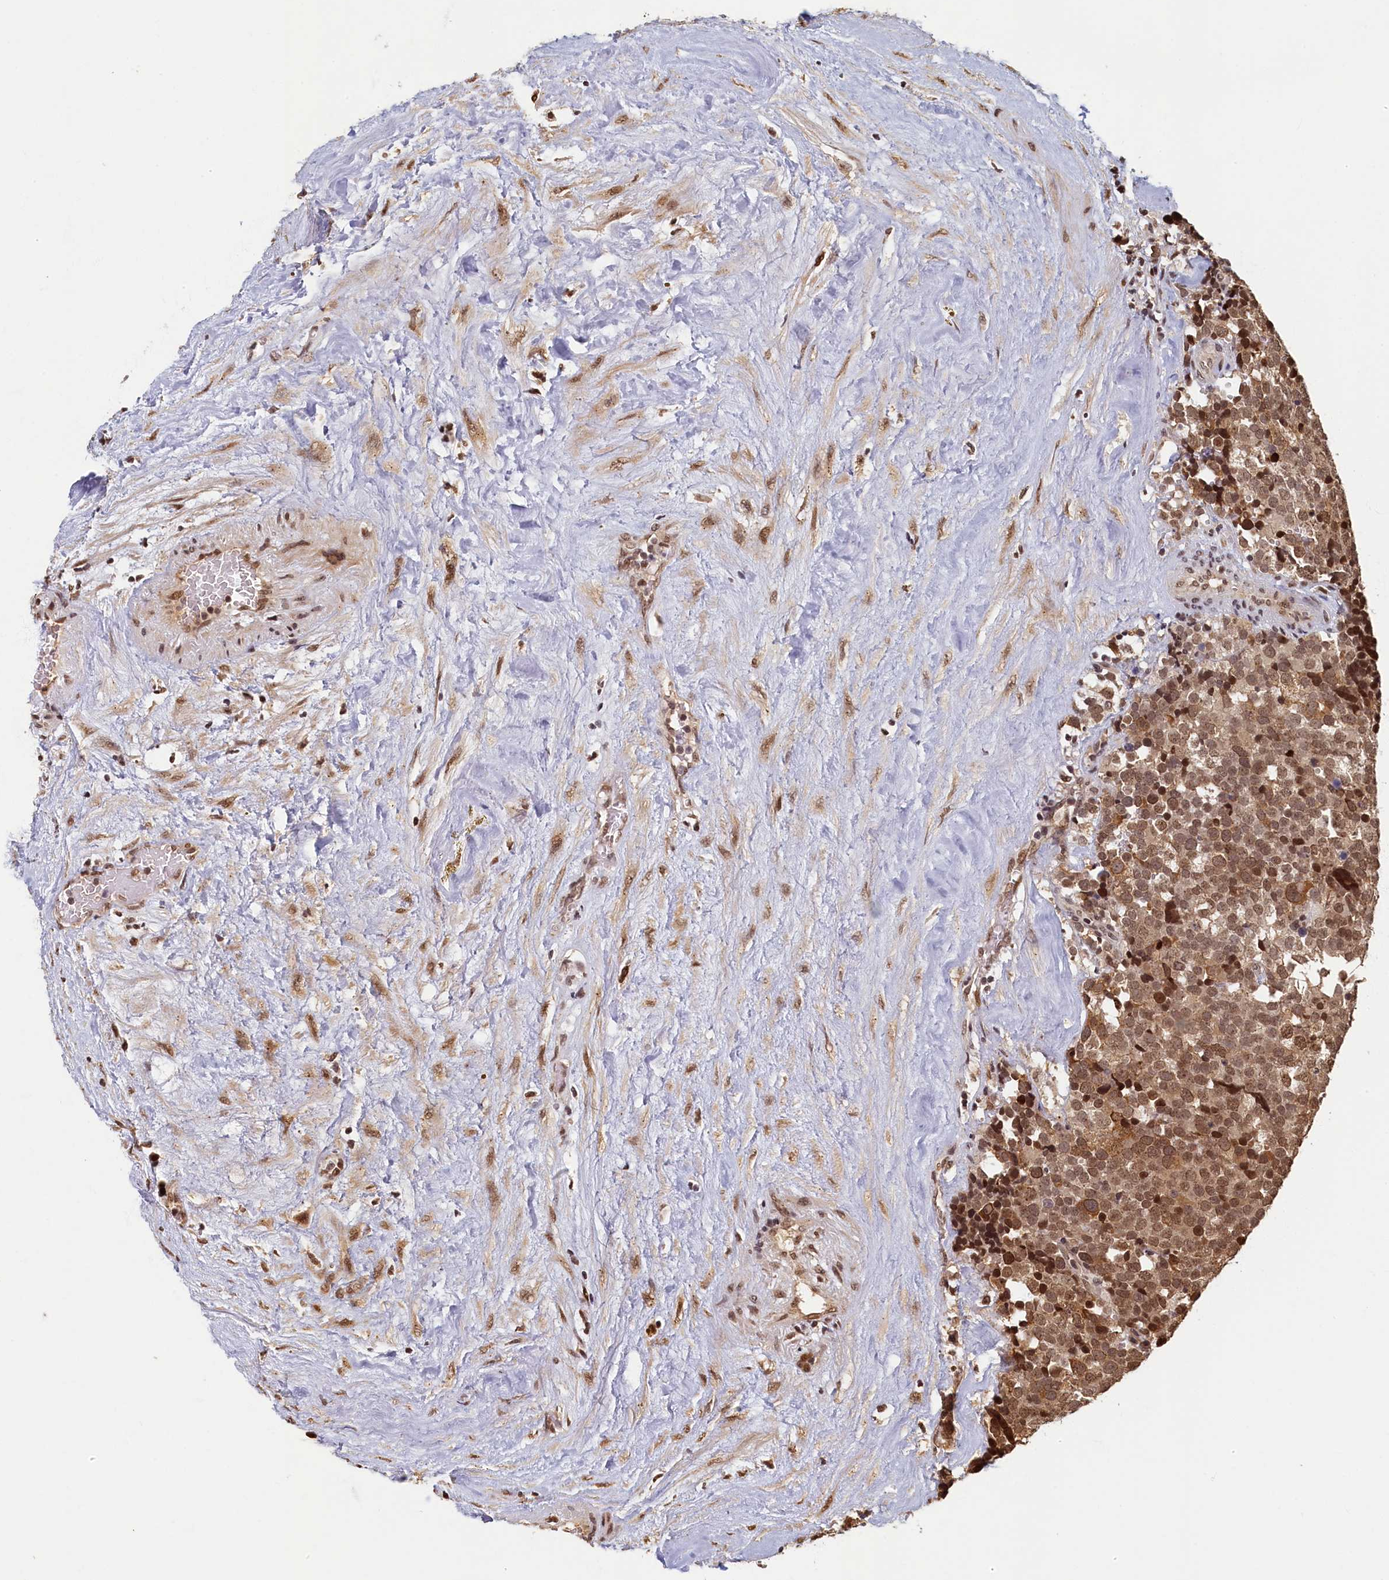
{"staining": {"intensity": "moderate", "quantity": ">75%", "location": "cytoplasmic/membranous,nuclear"}, "tissue": "testis cancer", "cell_type": "Tumor cells", "image_type": "cancer", "snomed": [{"axis": "morphology", "description": "Seminoma, NOS"}, {"axis": "topography", "description": "Testis"}], "caption": "Moderate cytoplasmic/membranous and nuclear expression for a protein is appreciated in about >75% of tumor cells of testis cancer using immunohistochemistry (IHC).", "gene": "CKAP2L", "patient": {"sex": "male", "age": 71}}